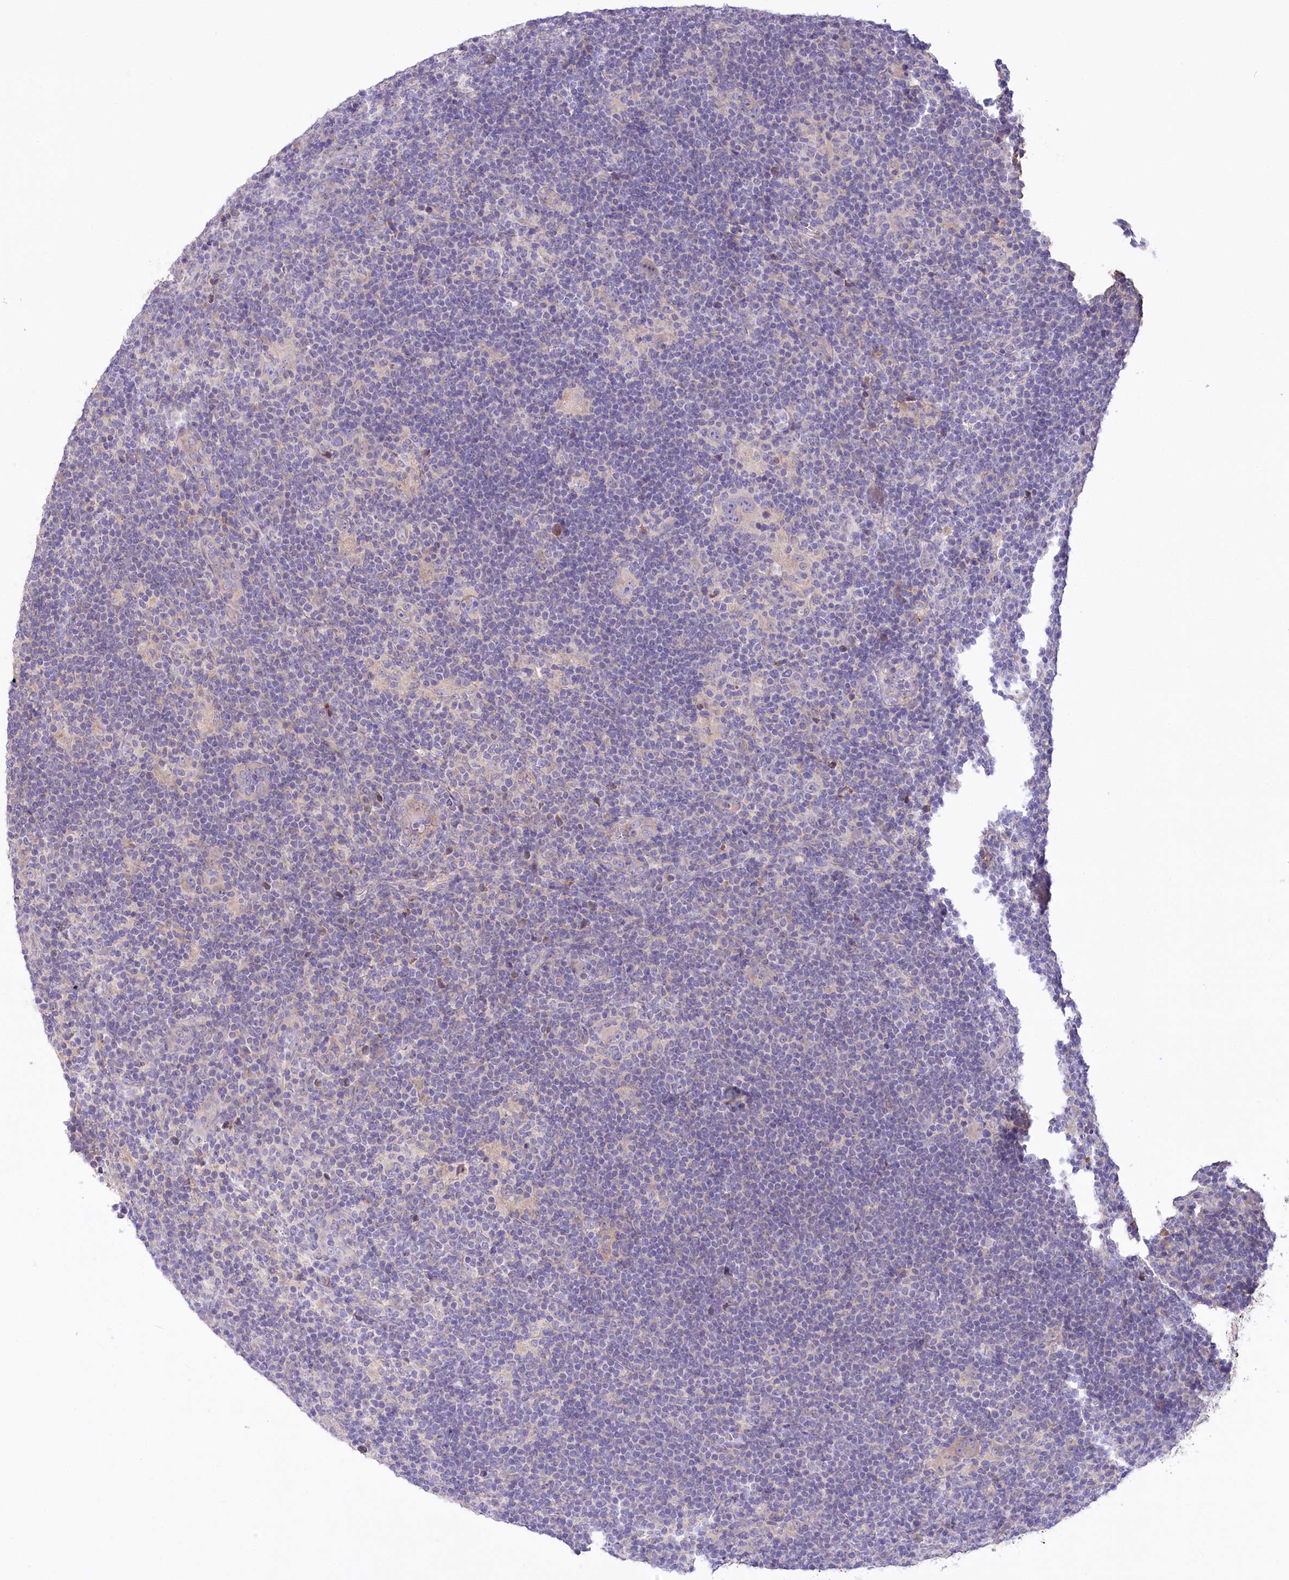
{"staining": {"intensity": "weak", "quantity": "<25%", "location": "cytoplasmic/membranous"}, "tissue": "lymphoma", "cell_type": "Tumor cells", "image_type": "cancer", "snomed": [{"axis": "morphology", "description": "Hodgkin's disease, NOS"}, {"axis": "topography", "description": "Lymph node"}], "caption": "Tumor cells are negative for brown protein staining in lymphoma.", "gene": "PBLD", "patient": {"sex": "female", "age": 57}}